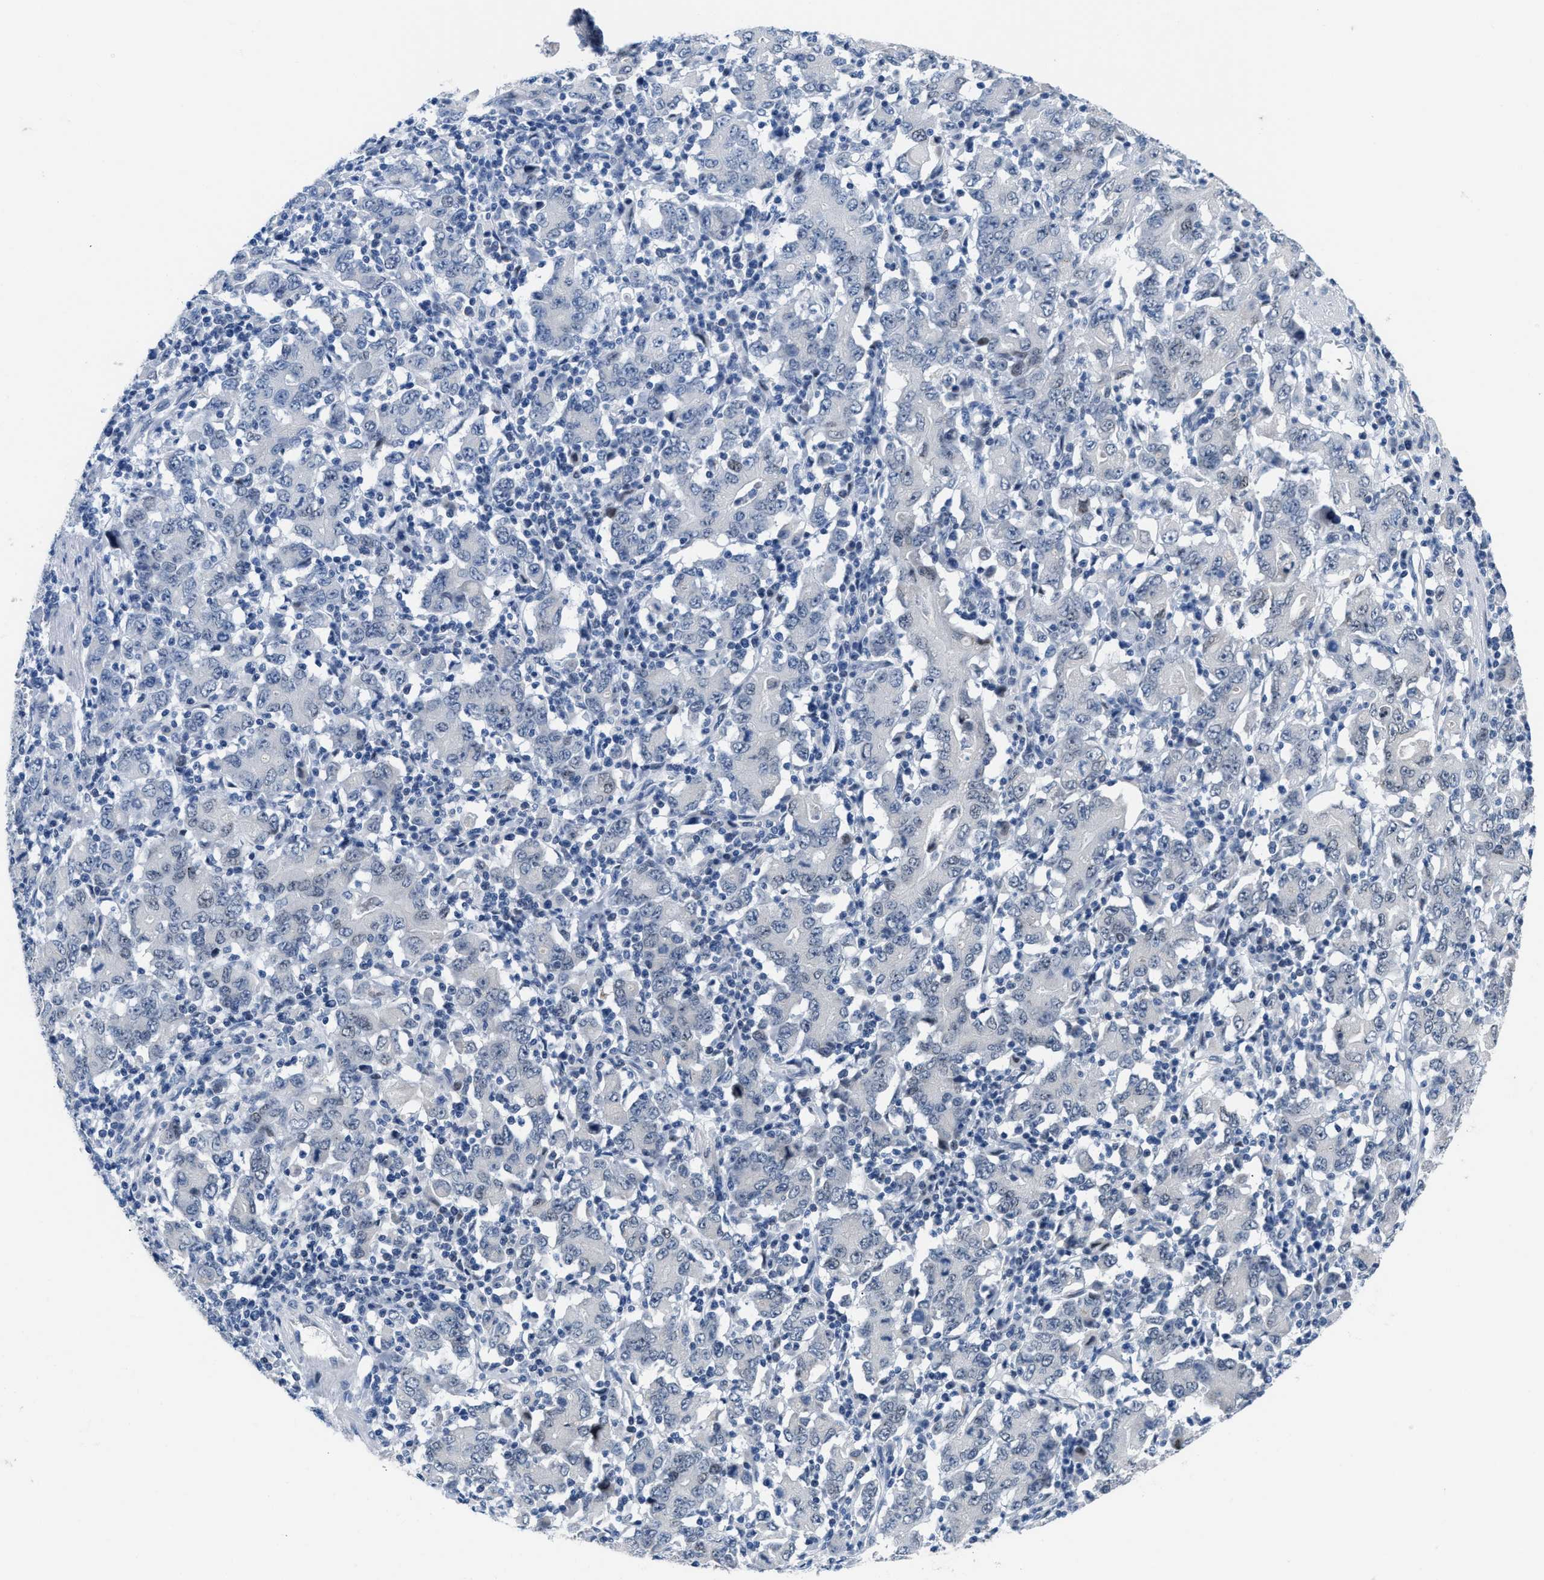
{"staining": {"intensity": "negative", "quantity": "none", "location": "none"}, "tissue": "stomach cancer", "cell_type": "Tumor cells", "image_type": "cancer", "snomed": [{"axis": "morphology", "description": "Adenocarcinoma, NOS"}, {"axis": "topography", "description": "Stomach, upper"}], "caption": "This is an IHC image of human stomach cancer (adenocarcinoma). There is no staining in tumor cells.", "gene": "SETDB1", "patient": {"sex": "male", "age": 69}}